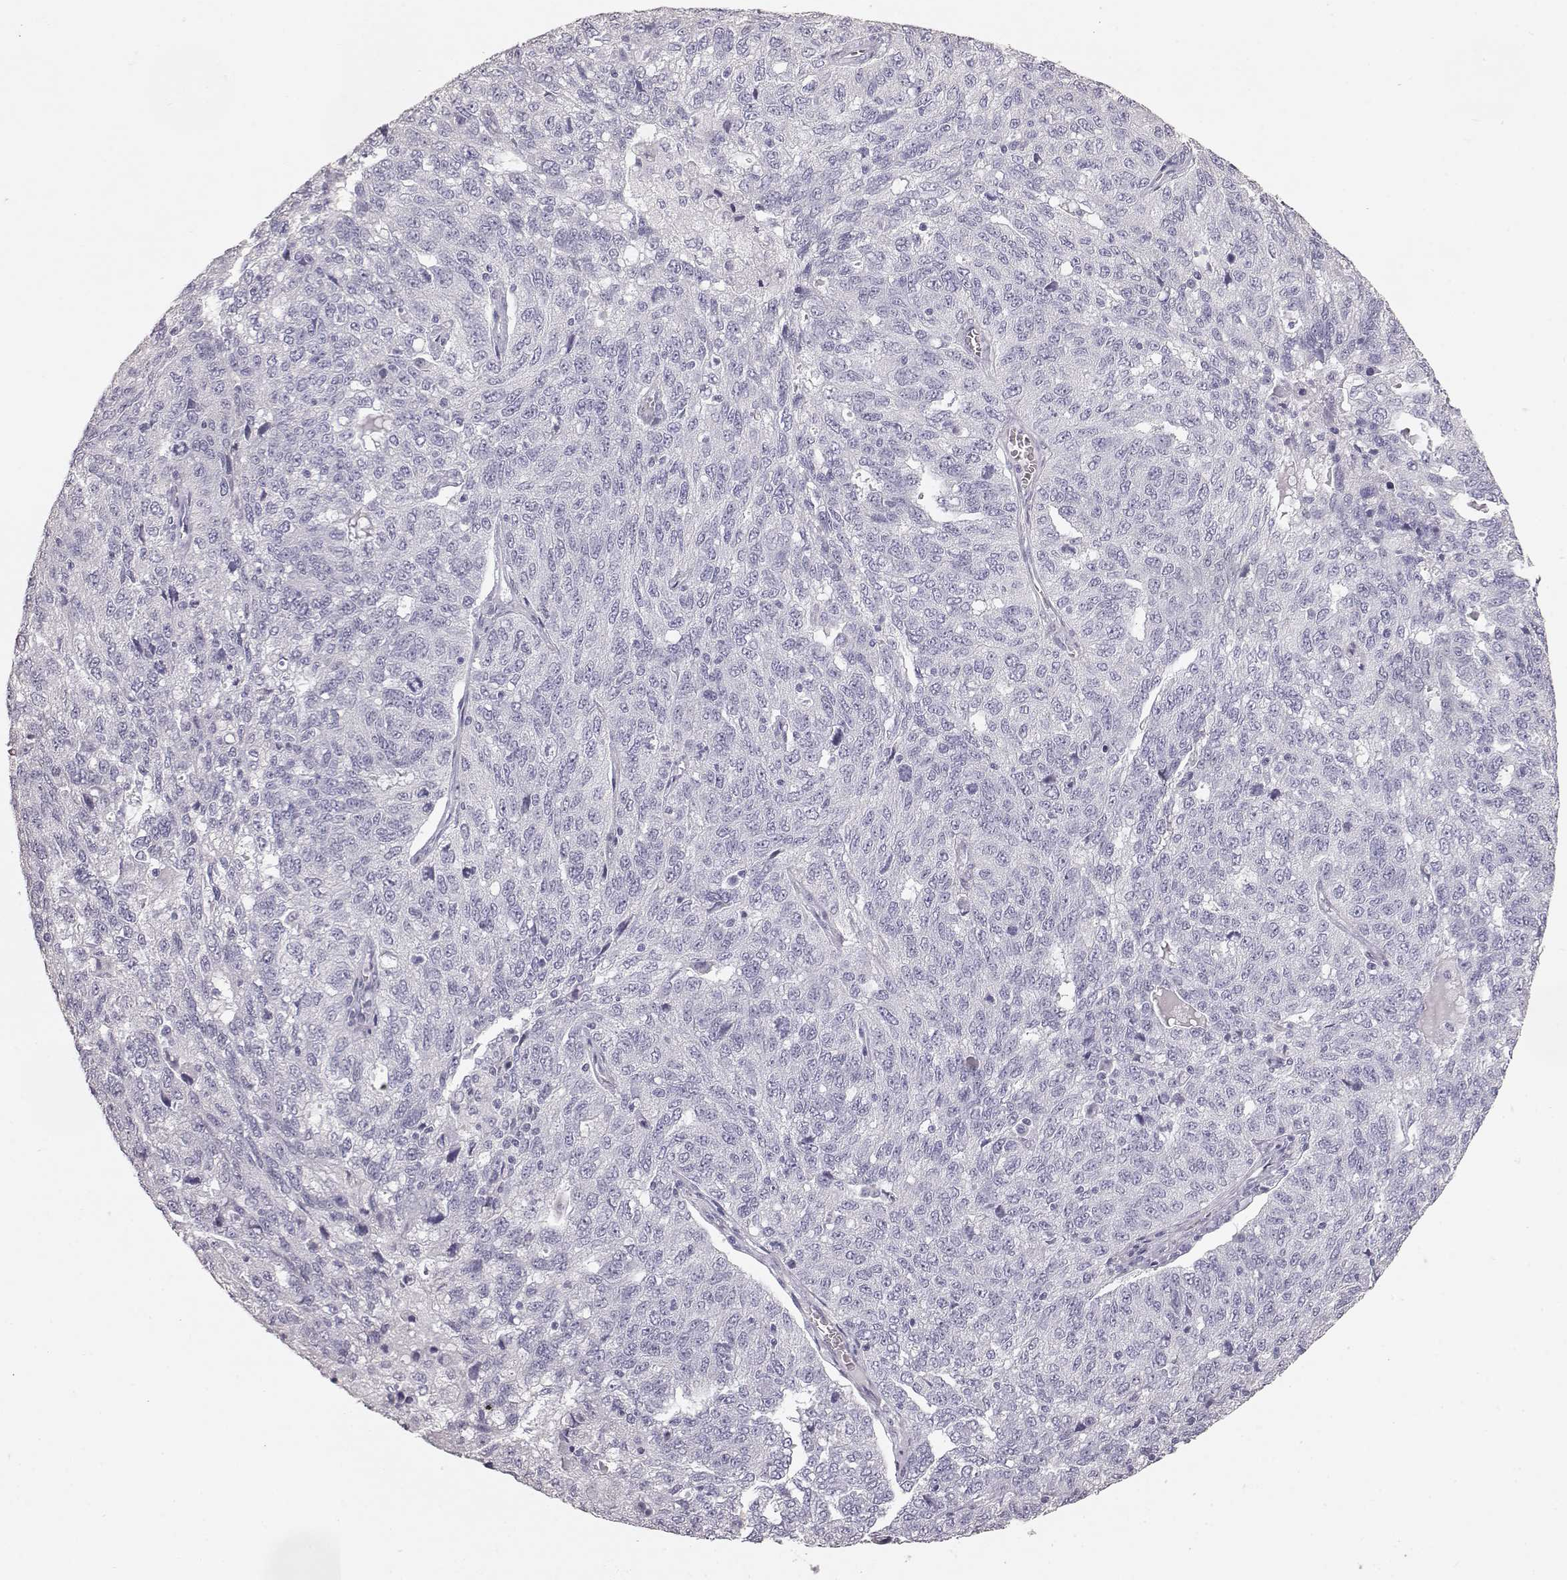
{"staining": {"intensity": "negative", "quantity": "none", "location": "none"}, "tissue": "ovarian cancer", "cell_type": "Tumor cells", "image_type": "cancer", "snomed": [{"axis": "morphology", "description": "Cystadenocarcinoma, serous, NOS"}, {"axis": "topography", "description": "Ovary"}], "caption": "Immunohistochemistry (IHC) histopathology image of serous cystadenocarcinoma (ovarian) stained for a protein (brown), which demonstrates no positivity in tumor cells.", "gene": "KRT33A", "patient": {"sex": "female", "age": 71}}